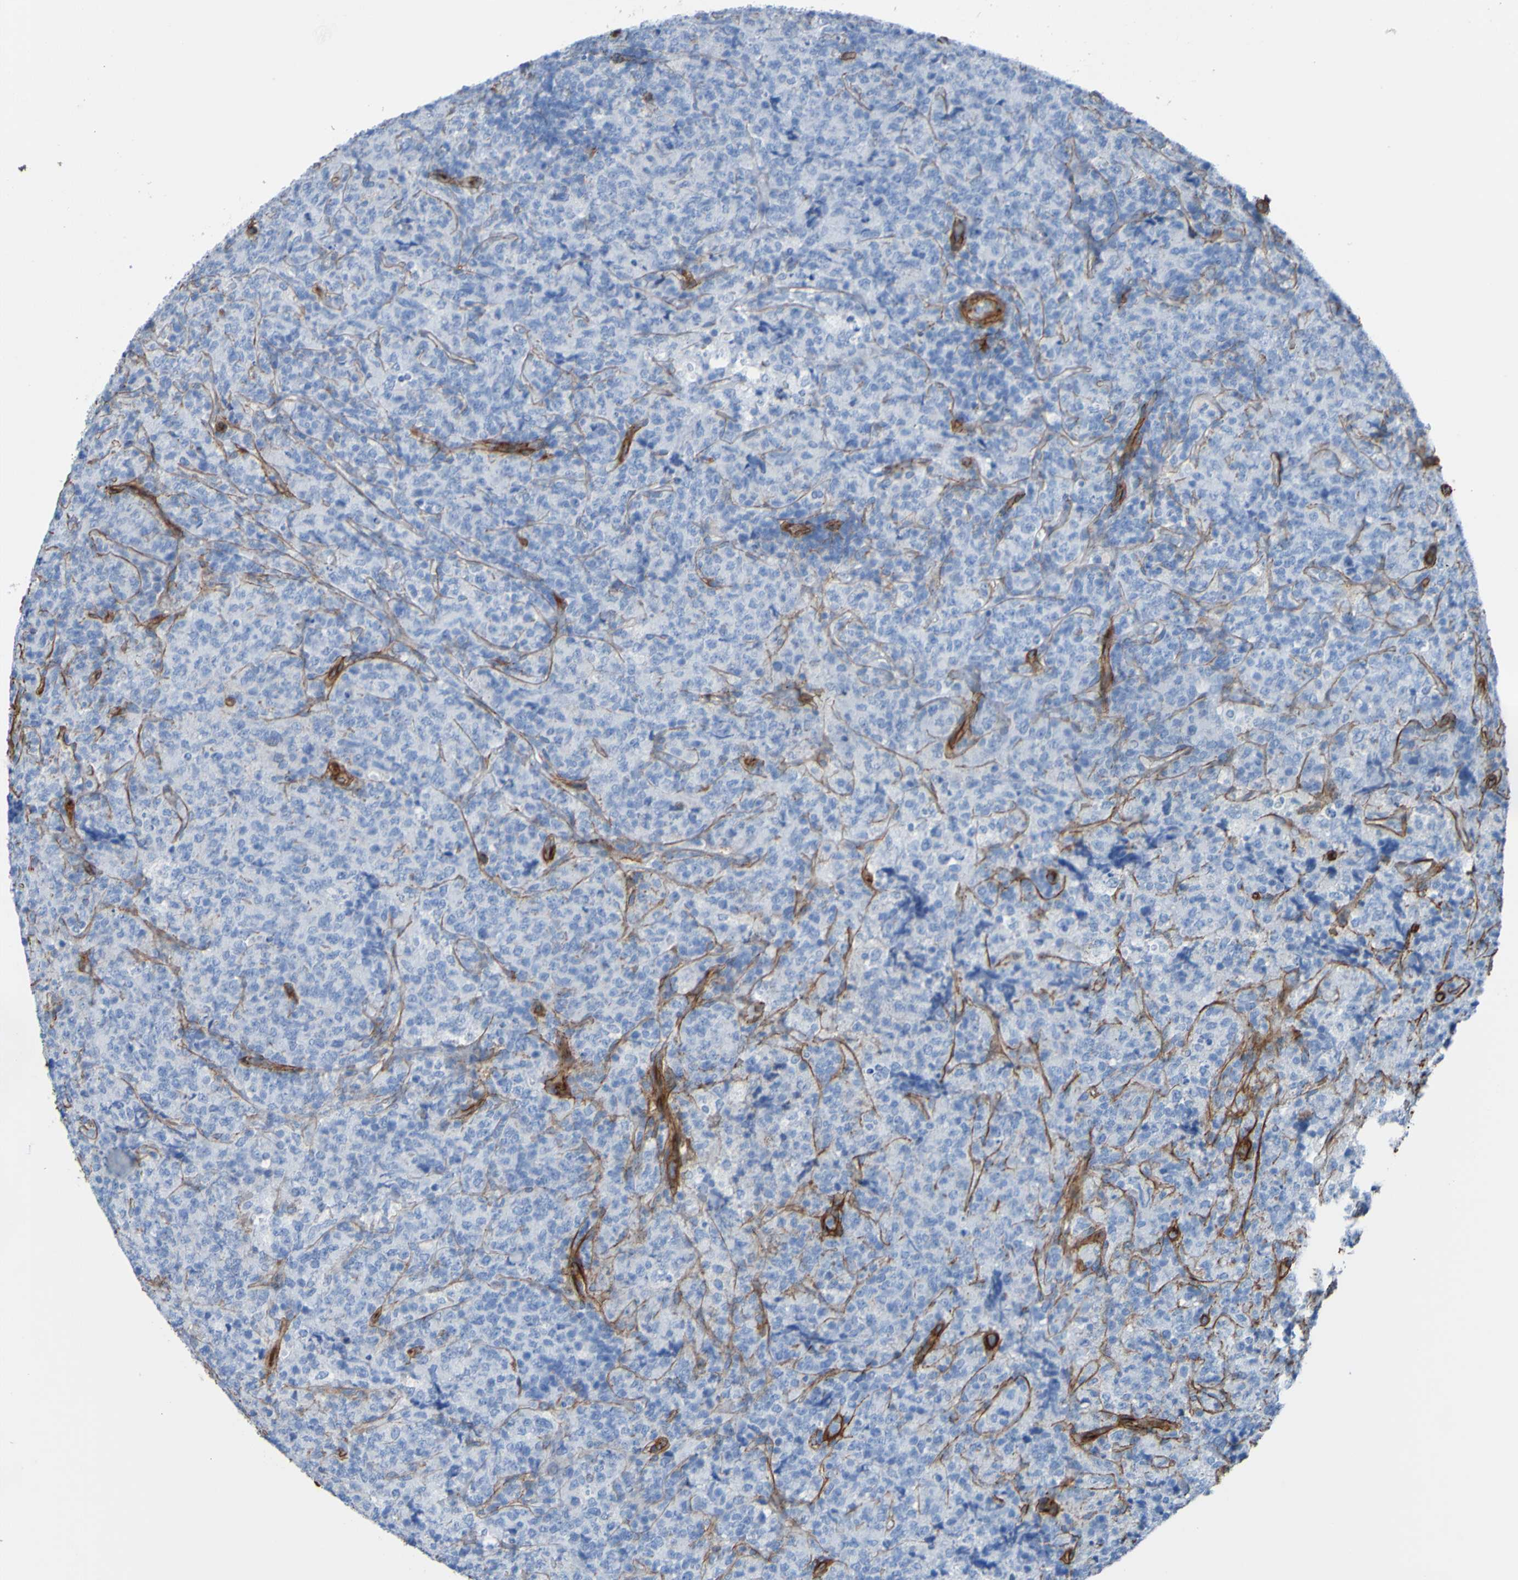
{"staining": {"intensity": "negative", "quantity": "none", "location": "none"}, "tissue": "lymphoma", "cell_type": "Tumor cells", "image_type": "cancer", "snomed": [{"axis": "morphology", "description": "Malignant lymphoma, non-Hodgkin's type, High grade"}, {"axis": "topography", "description": "Tonsil"}], "caption": "High power microscopy image of an immunohistochemistry photomicrograph of lymphoma, revealing no significant positivity in tumor cells. (DAB (3,3'-diaminobenzidine) immunohistochemistry (IHC) with hematoxylin counter stain).", "gene": "COL4A2", "patient": {"sex": "female", "age": 36}}